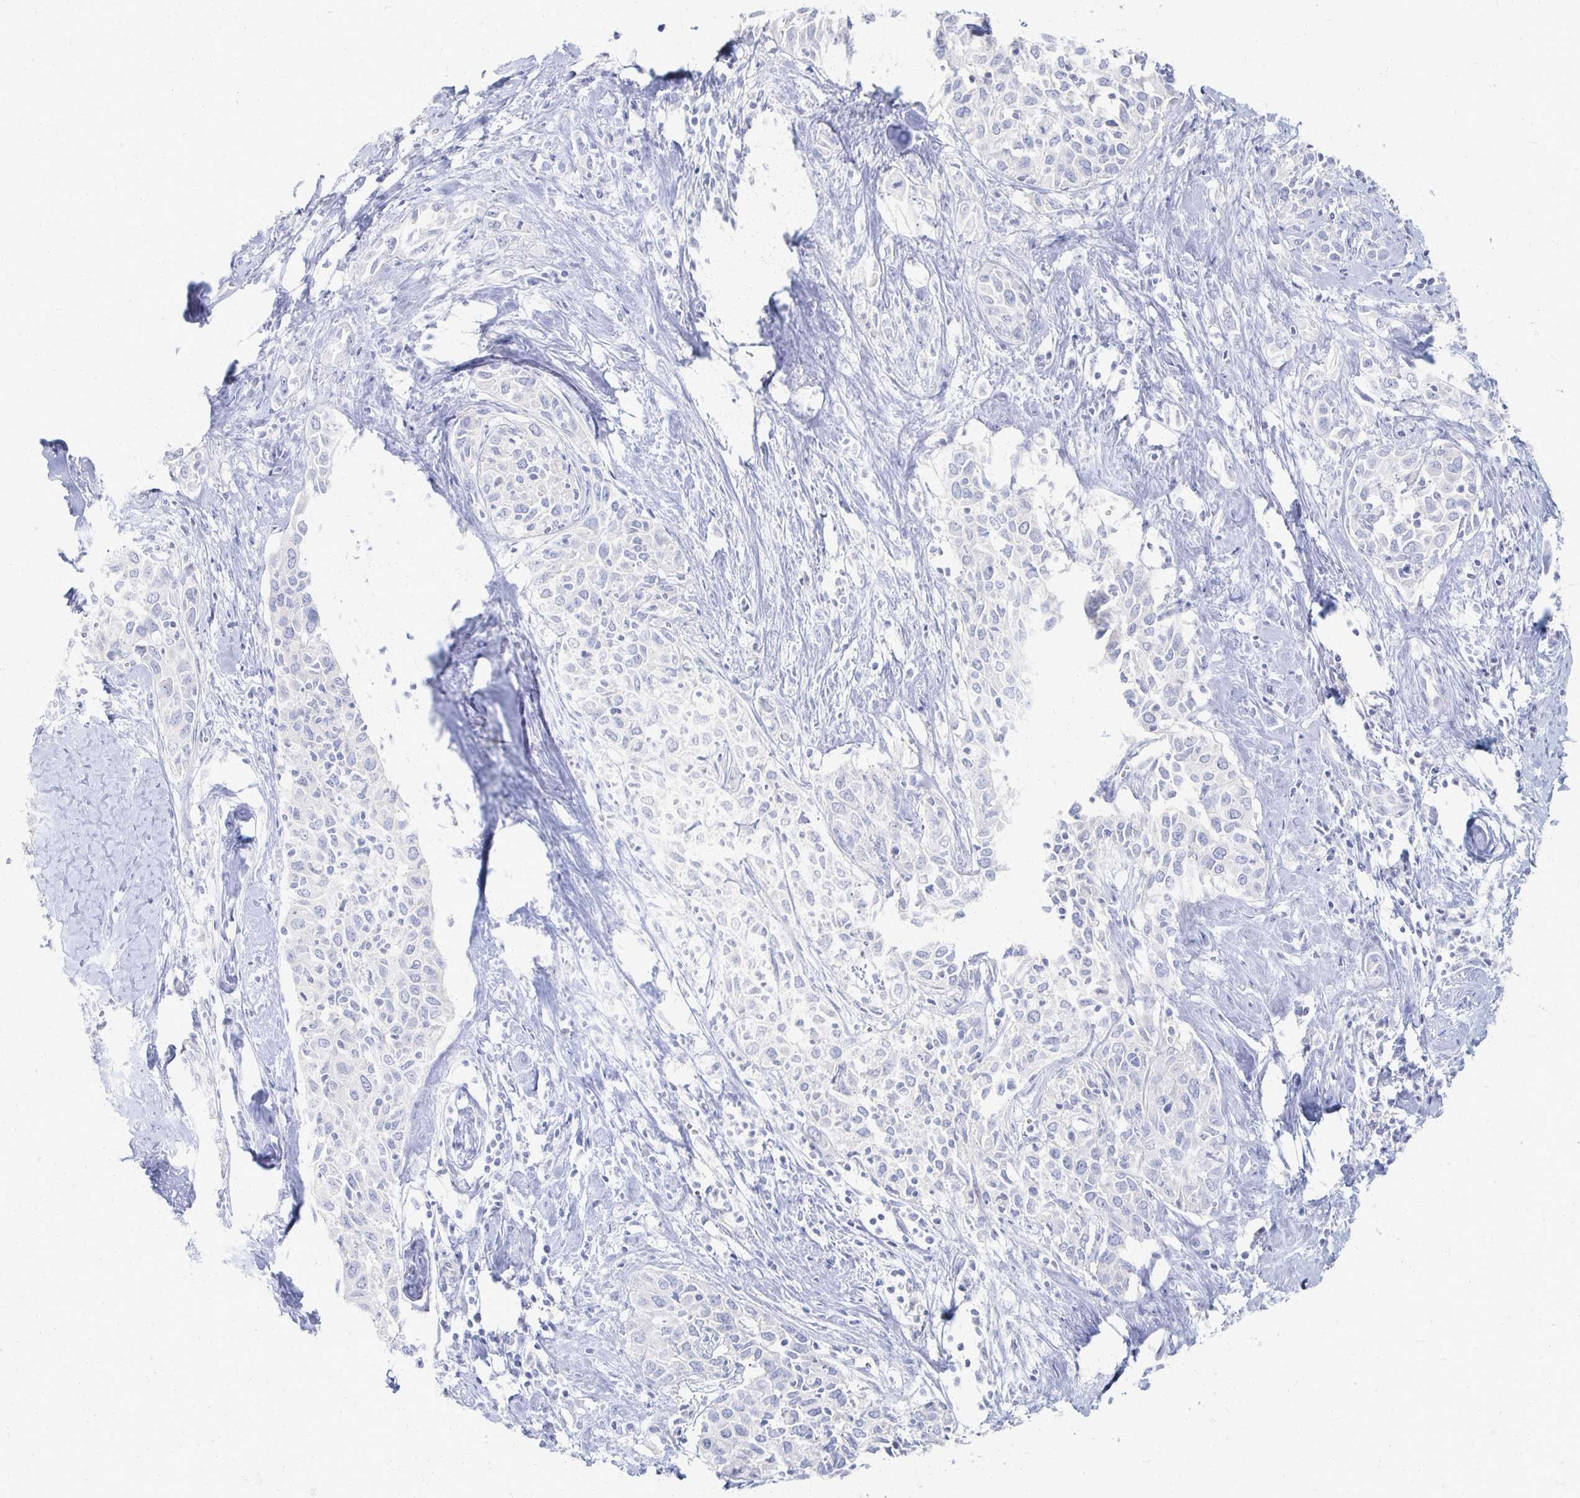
{"staining": {"intensity": "negative", "quantity": "none", "location": "none"}, "tissue": "cervical cancer", "cell_type": "Tumor cells", "image_type": "cancer", "snomed": [{"axis": "morphology", "description": "Squamous cell carcinoma, NOS"}, {"axis": "topography", "description": "Cervix"}], "caption": "Micrograph shows no significant protein staining in tumor cells of cervical cancer.", "gene": "PRR20A", "patient": {"sex": "female", "age": 51}}